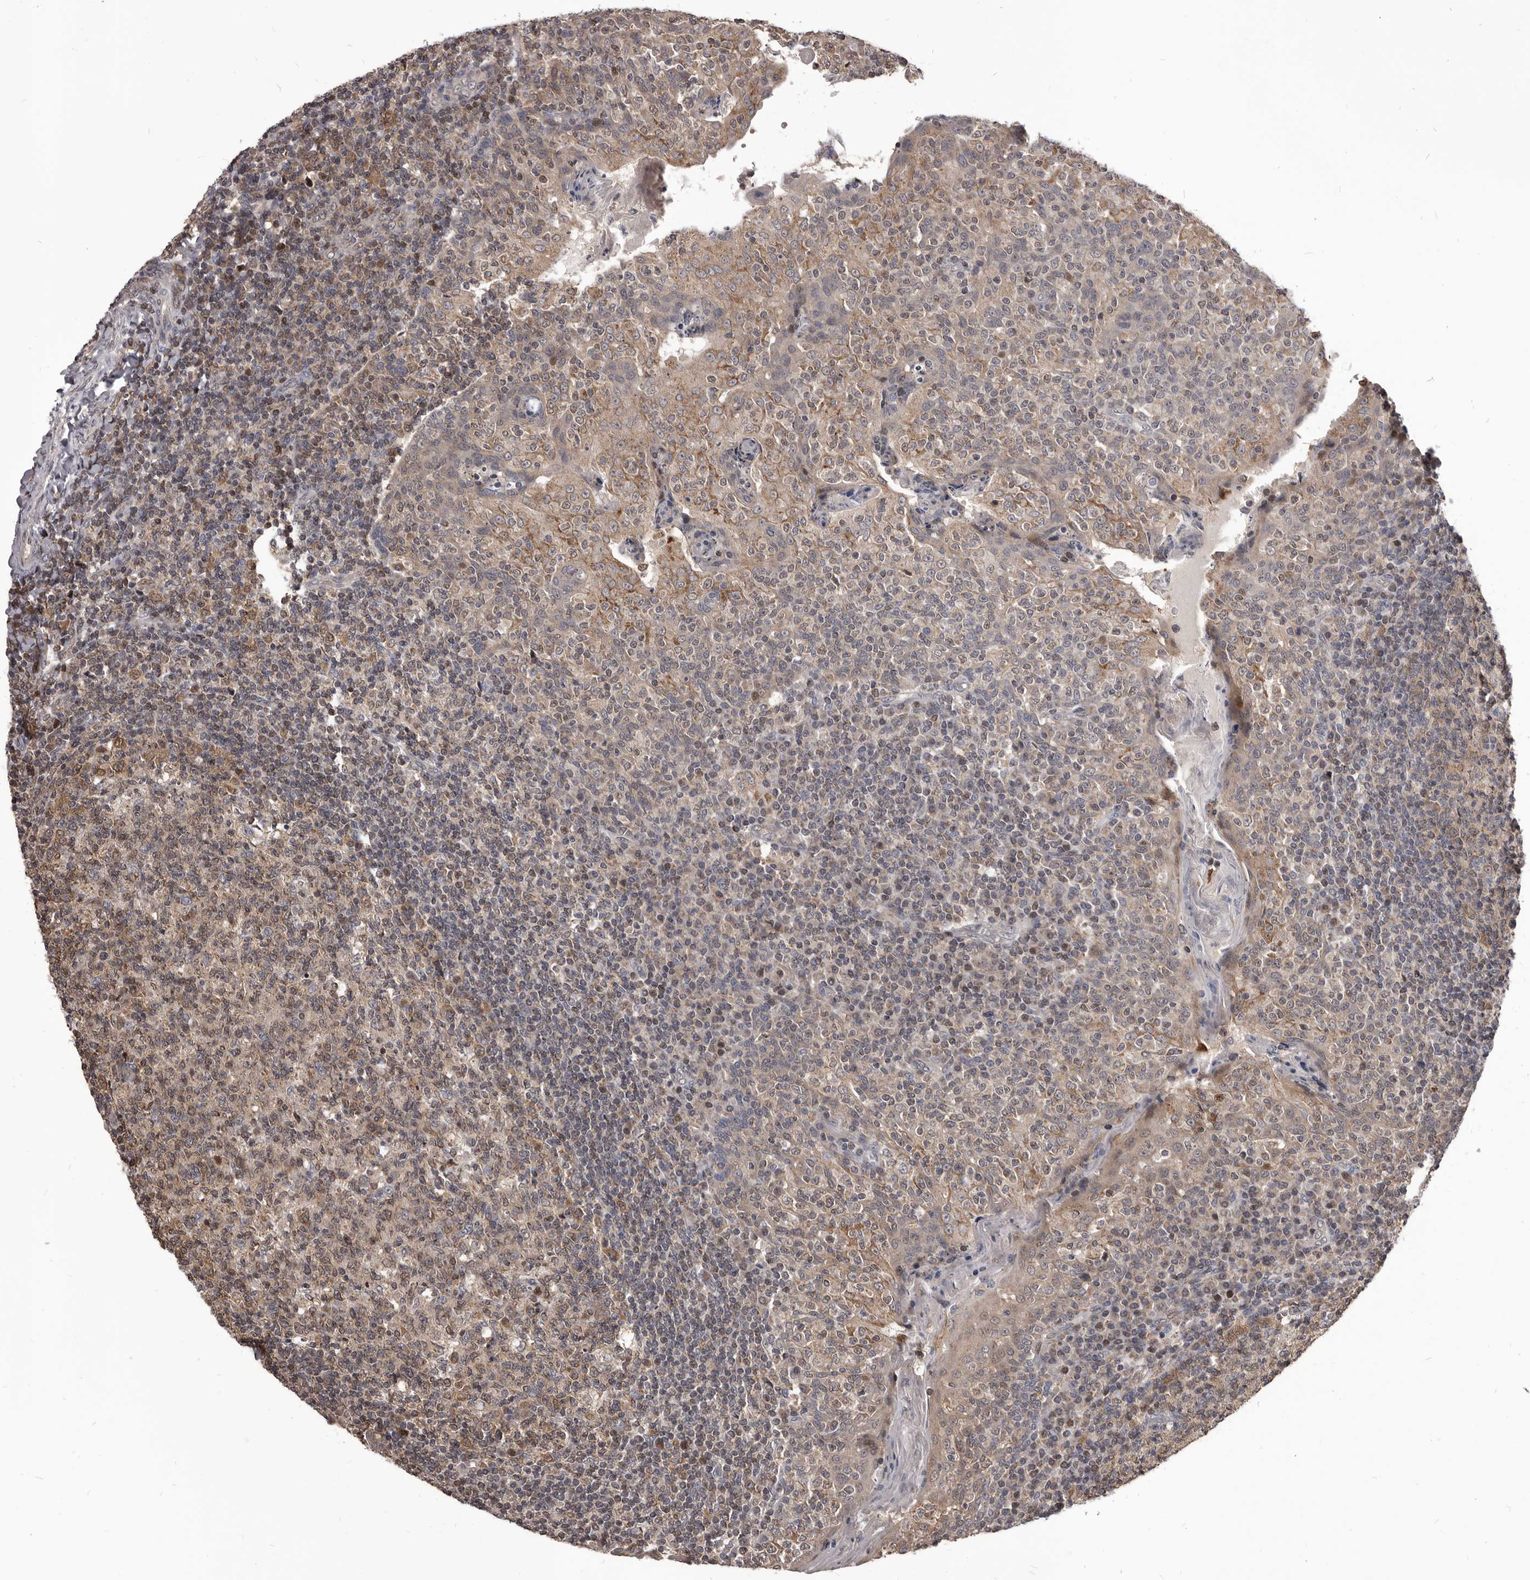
{"staining": {"intensity": "weak", "quantity": ">75%", "location": "cytoplasmic/membranous"}, "tissue": "tonsil", "cell_type": "Germinal center cells", "image_type": "normal", "snomed": [{"axis": "morphology", "description": "Normal tissue, NOS"}, {"axis": "topography", "description": "Tonsil"}], "caption": "A brown stain labels weak cytoplasmic/membranous staining of a protein in germinal center cells of normal tonsil.", "gene": "MAP3K14", "patient": {"sex": "female", "age": 19}}